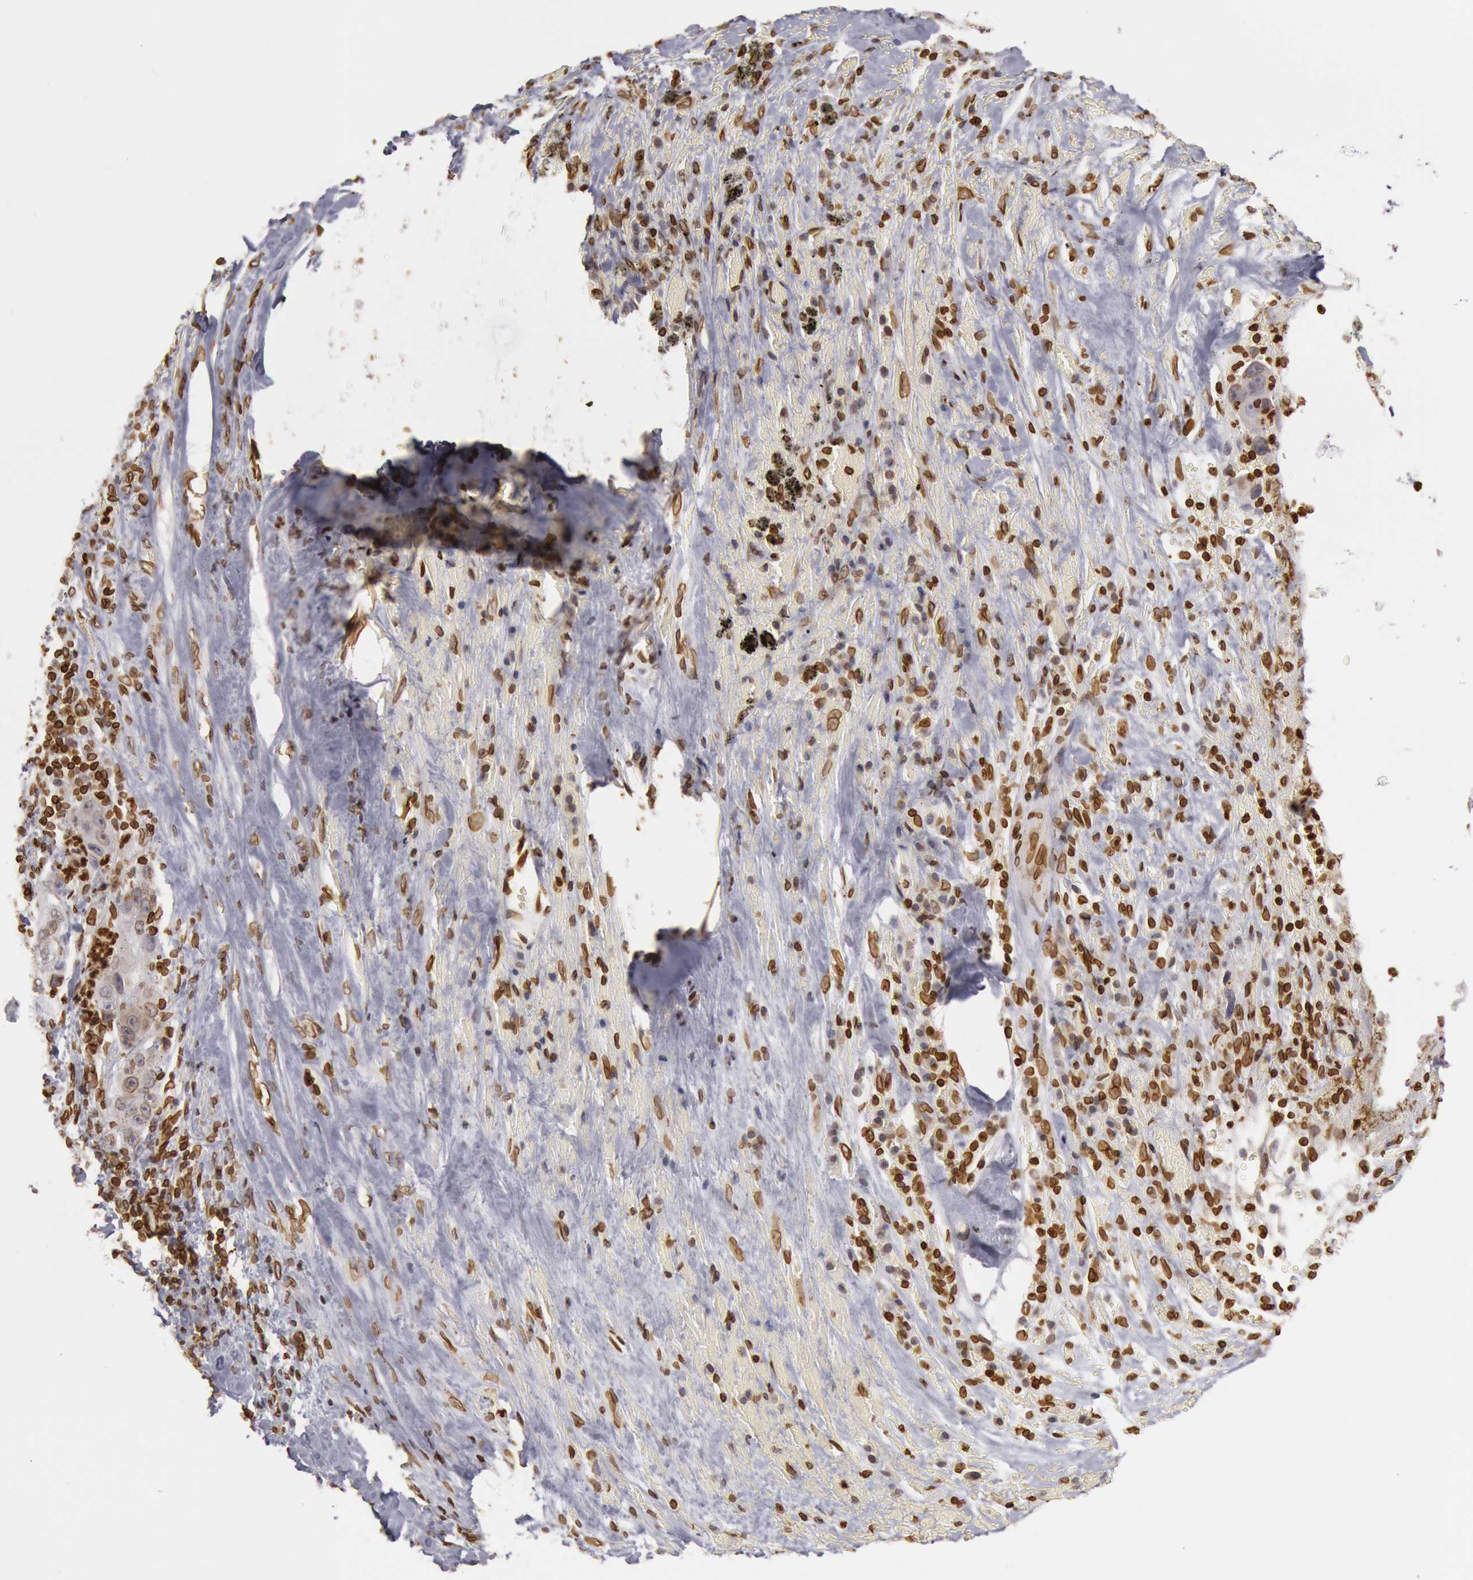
{"staining": {"intensity": "weak", "quantity": ">75%", "location": "cytoplasmic/membranous,nuclear"}, "tissue": "lung cancer", "cell_type": "Tumor cells", "image_type": "cancer", "snomed": [{"axis": "morphology", "description": "Squamous cell carcinoma, NOS"}, {"axis": "topography", "description": "Lung"}], "caption": "Brown immunohistochemical staining in human squamous cell carcinoma (lung) demonstrates weak cytoplasmic/membranous and nuclear positivity in about >75% of tumor cells.", "gene": "SUN2", "patient": {"sex": "male", "age": 64}}